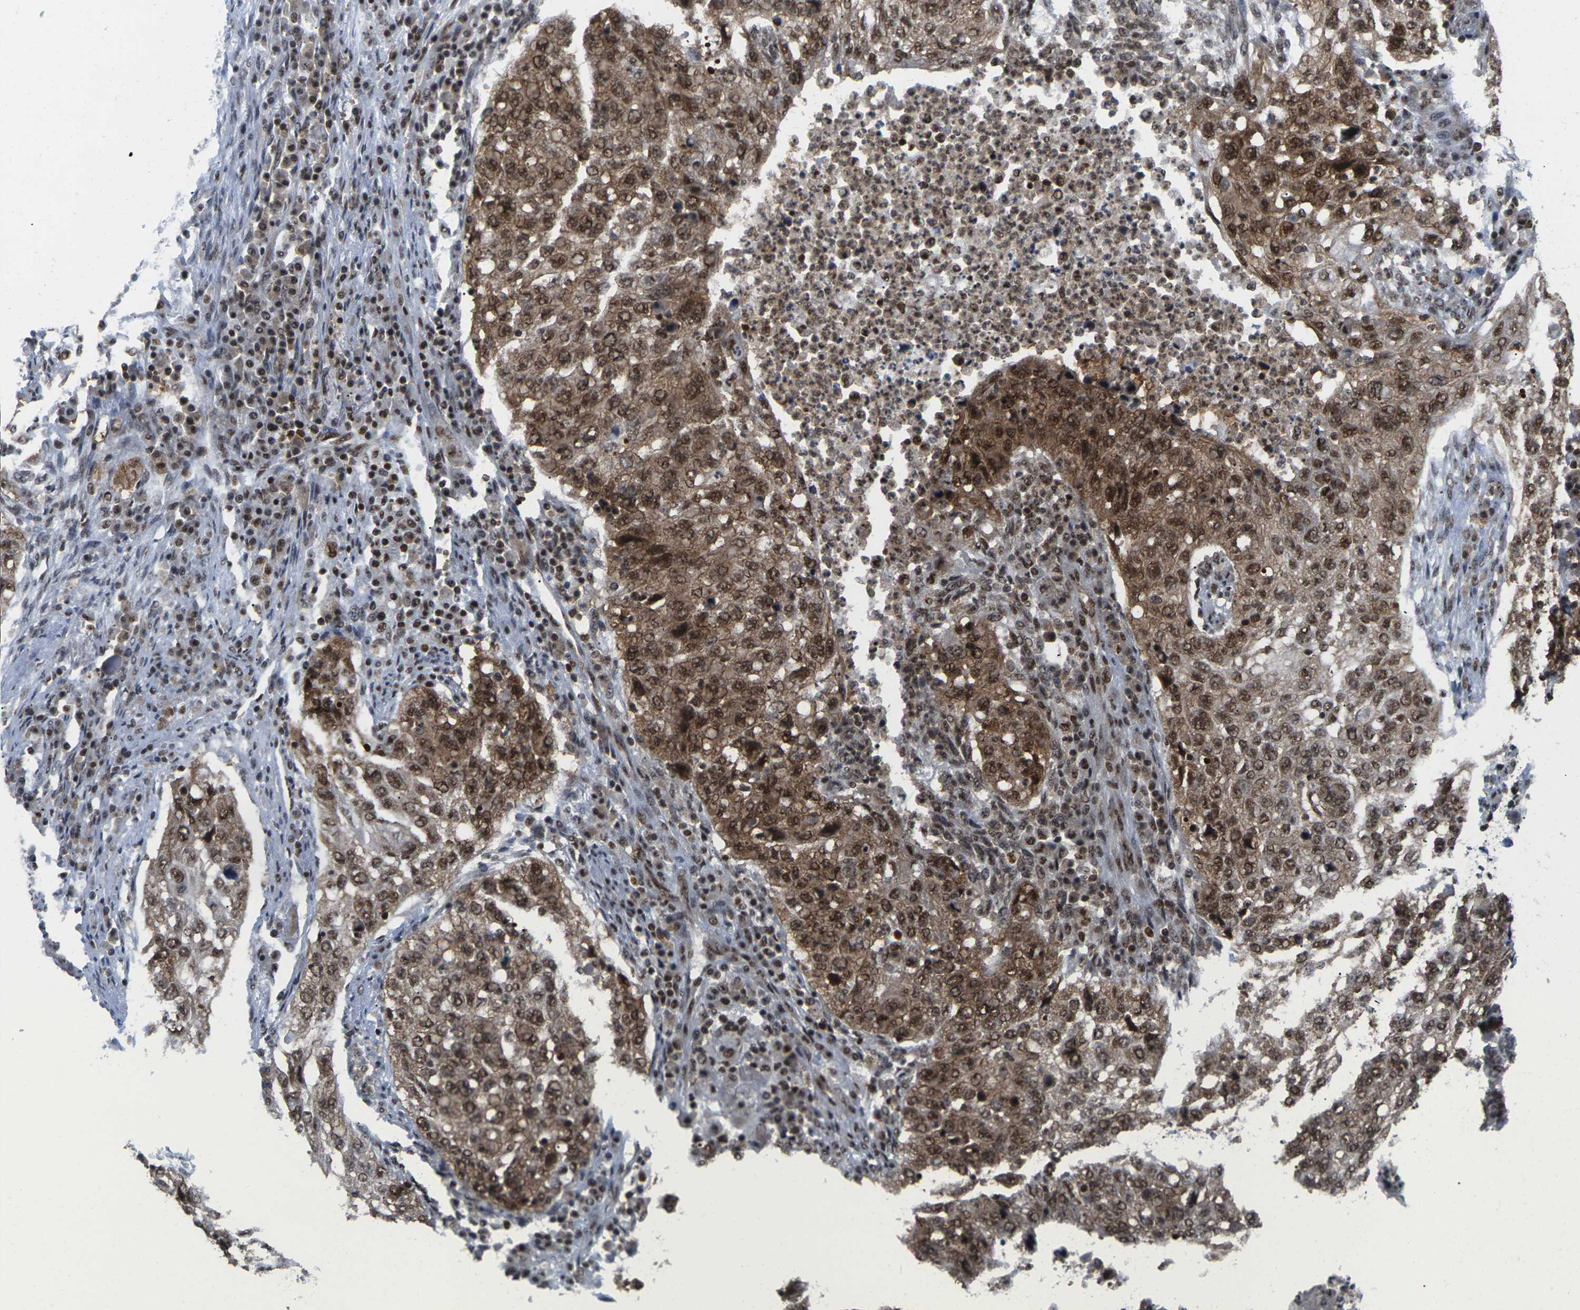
{"staining": {"intensity": "moderate", "quantity": ">75%", "location": "cytoplasmic/membranous,nuclear"}, "tissue": "lung cancer", "cell_type": "Tumor cells", "image_type": "cancer", "snomed": [{"axis": "morphology", "description": "Squamous cell carcinoma, NOS"}, {"axis": "topography", "description": "Lung"}], "caption": "Lung cancer (squamous cell carcinoma) tissue demonstrates moderate cytoplasmic/membranous and nuclear positivity in about >75% of tumor cells, visualized by immunohistochemistry. (DAB (3,3'-diaminobenzidine) = brown stain, brightfield microscopy at high magnification).", "gene": "MAGOH", "patient": {"sex": "female", "age": 63}}